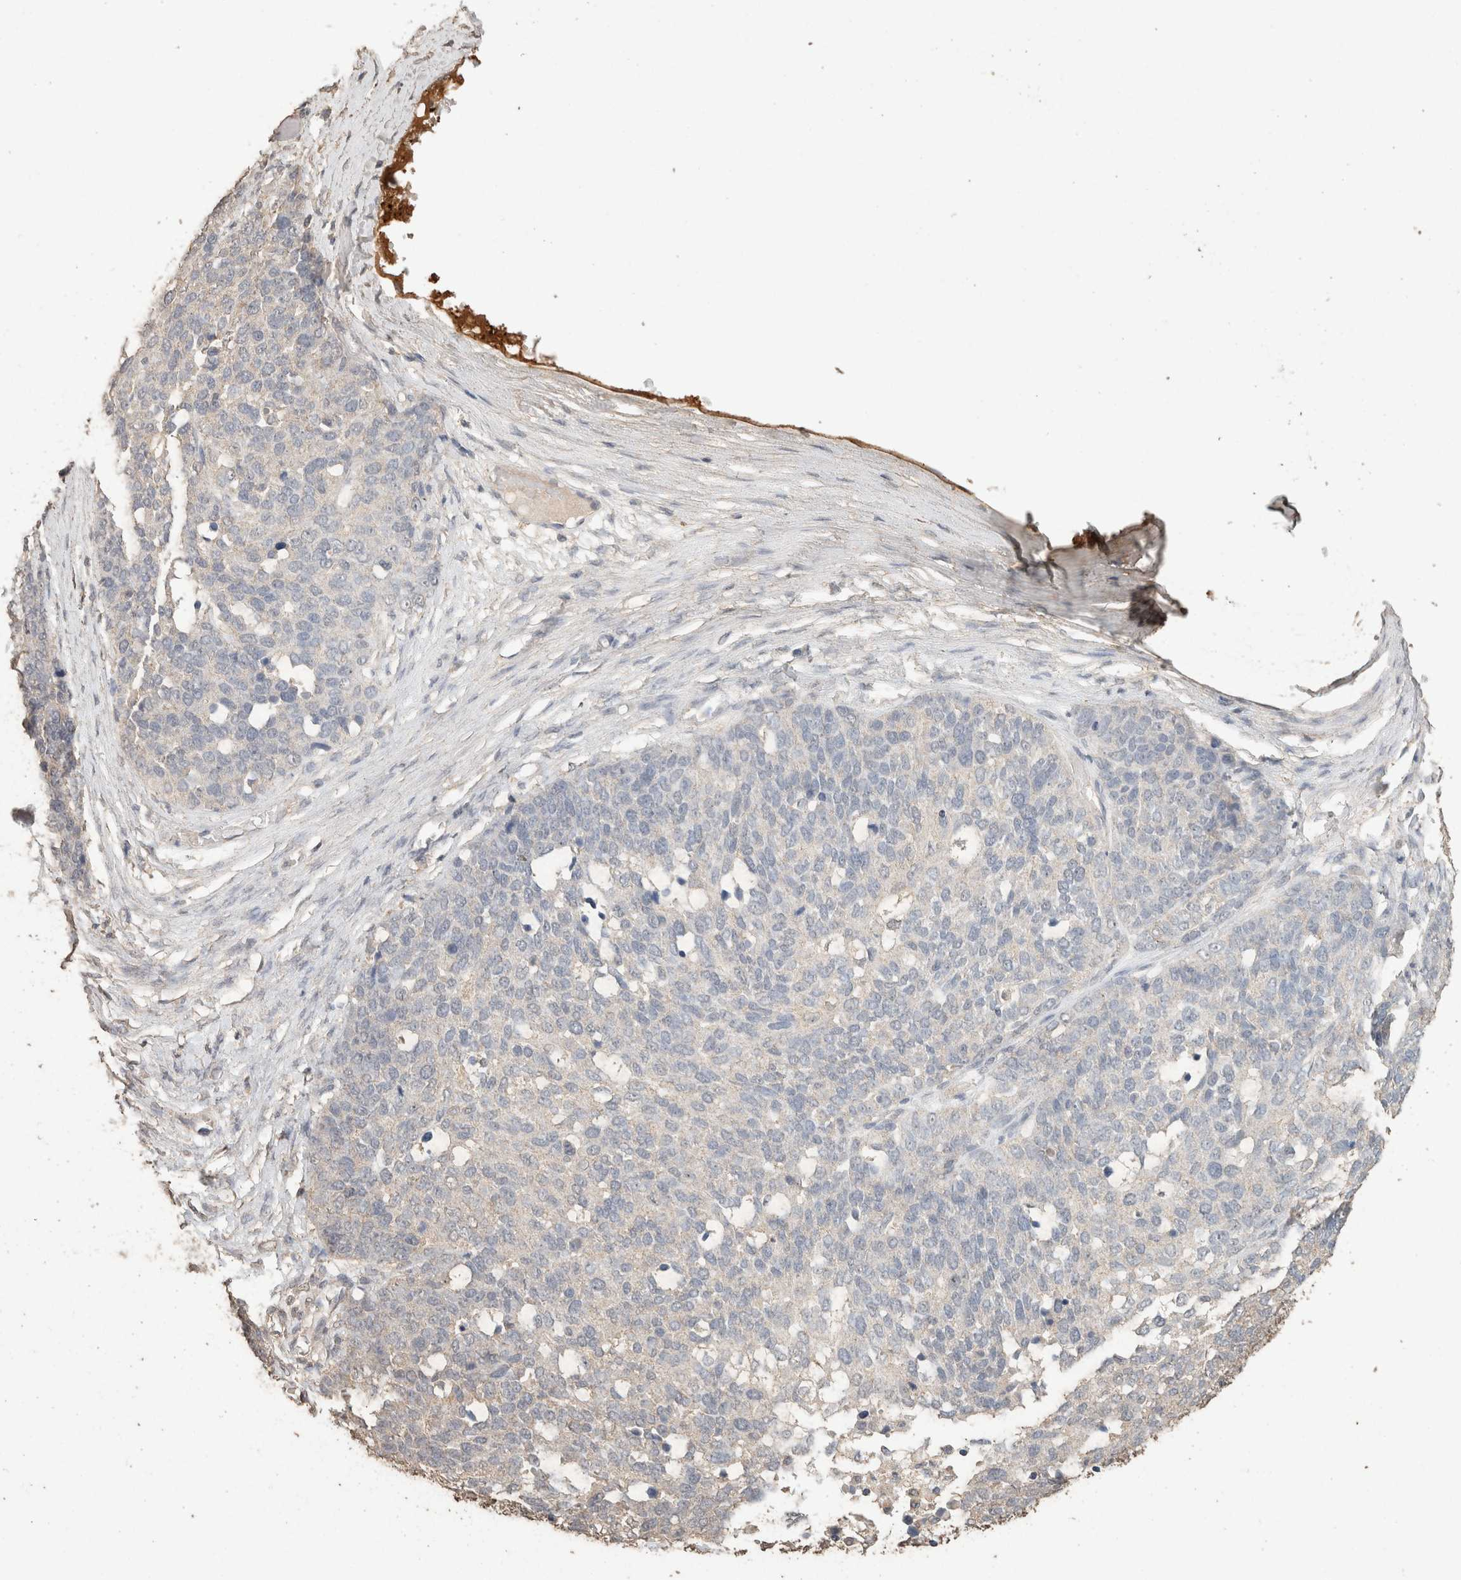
{"staining": {"intensity": "negative", "quantity": "none", "location": "none"}, "tissue": "ovarian cancer", "cell_type": "Tumor cells", "image_type": "cancer", "snomed": [{"axis": "morphology", "description": "Cystadenocarcinoma, serous, NOS"}, {"axis": "topography", "description": "Ovary"}], "caption": "A high-resolution histopathology image shows immunohistochemistry (IHC) staining of ovarian cancer (serous cystadenocarcinoma), which exhibits no significant expression in tumor cells.", "gene": "CX3CL1", "patient": {"sex": "female", "age": 44}}